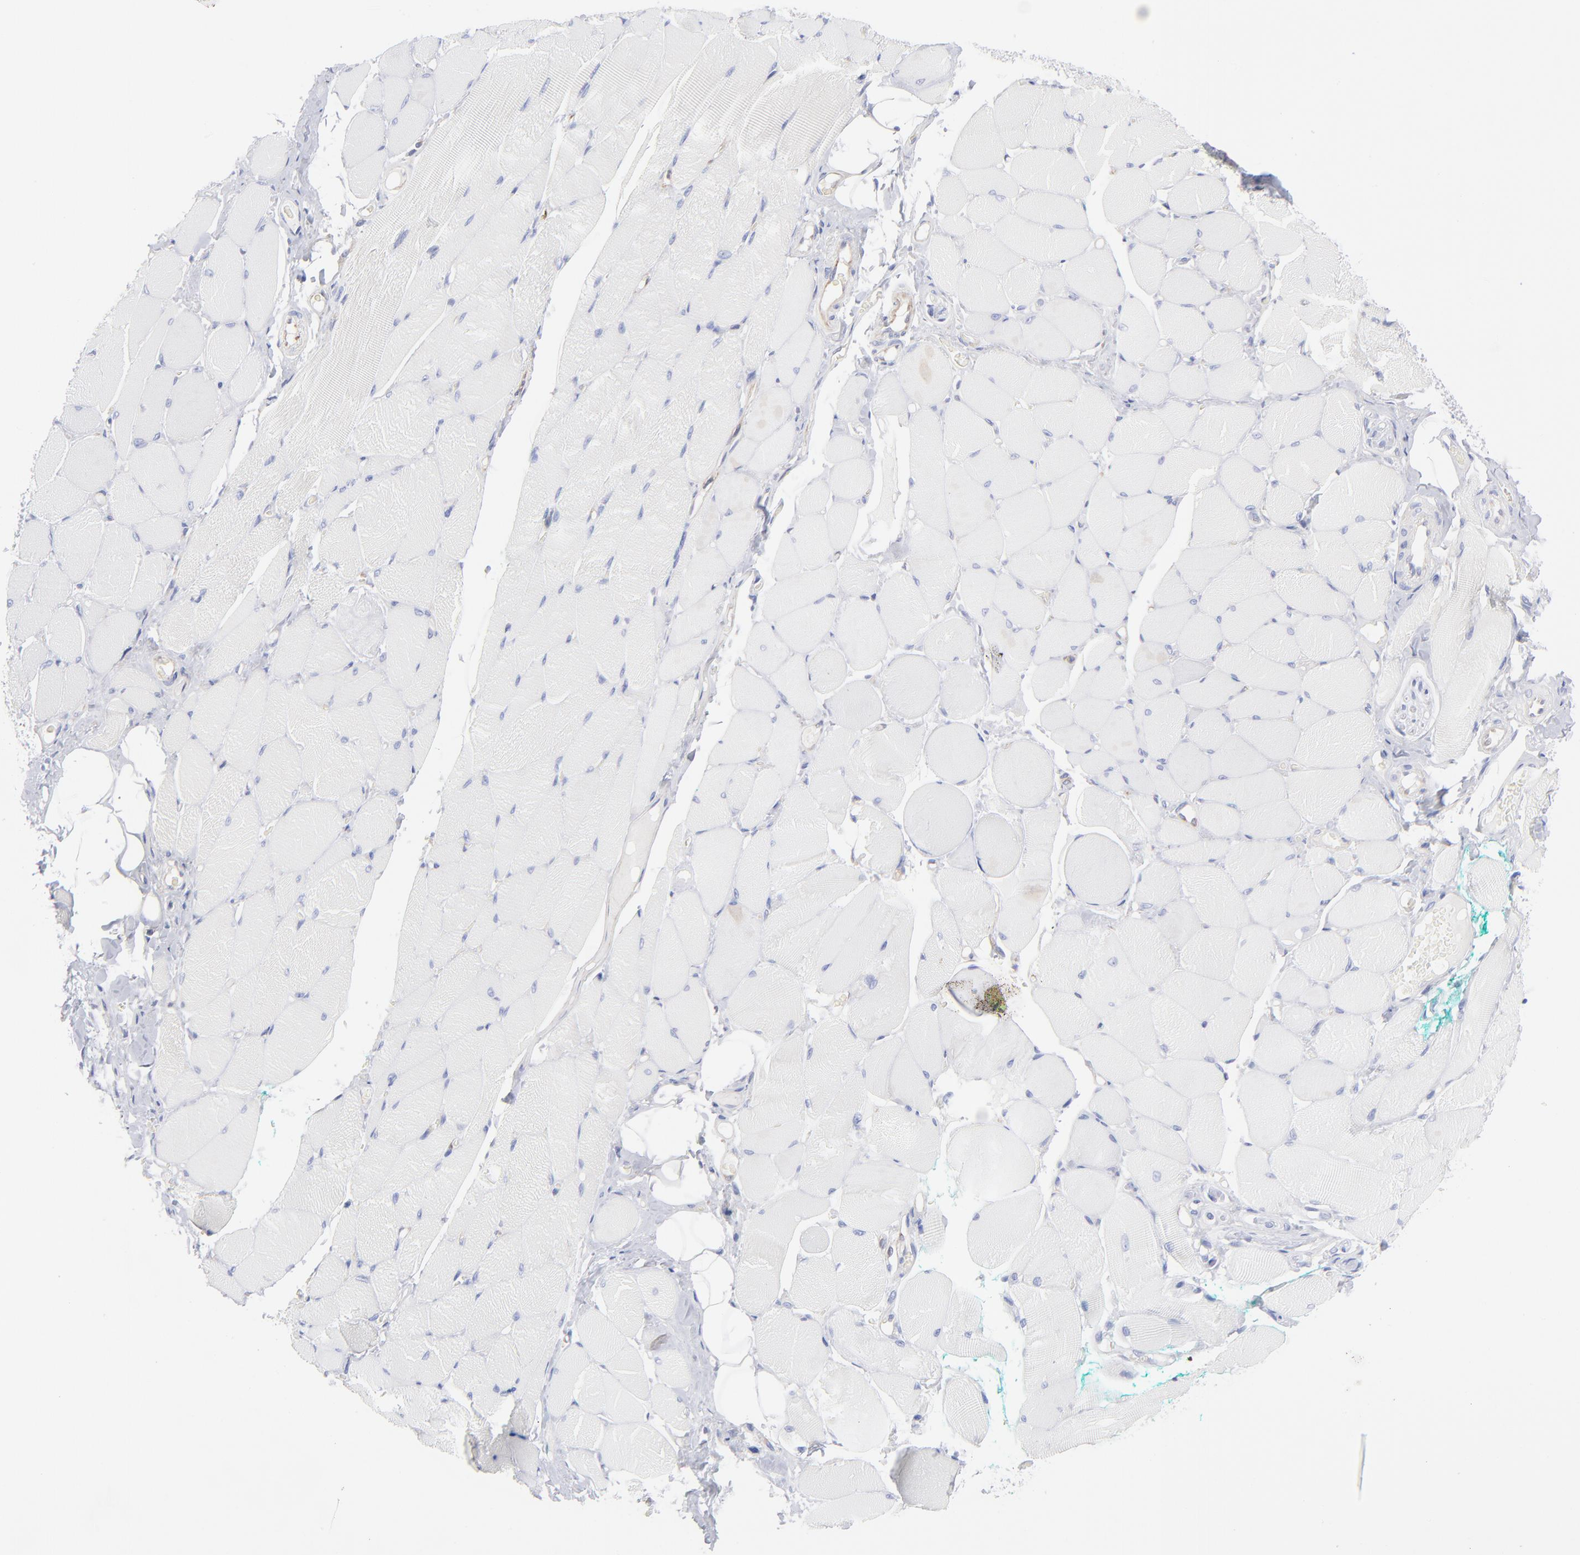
{"staining": {"intensity": "negative", "quantity": "none", "location": "none"}, "tissue": "skeletal muscle", "cell_type": "Myocytes", "image_type": "normal", "snomed": [{"axis": "morphology", "description": "Normal tissue, NOS"}, {"axis": "topography", "description": "Skeletal muscle"}, {"axis": "topography", "description": "Peripheral nerve tissue"}], "caption": "A micrograph of skeletal muscle stained for a protein shows no brown staining in myocytes. (DAB immunohistochemistry with hematoxylin counter stain).", "gene": "EIF2AK2", "patient": {"sex": "female", "age": 84}}